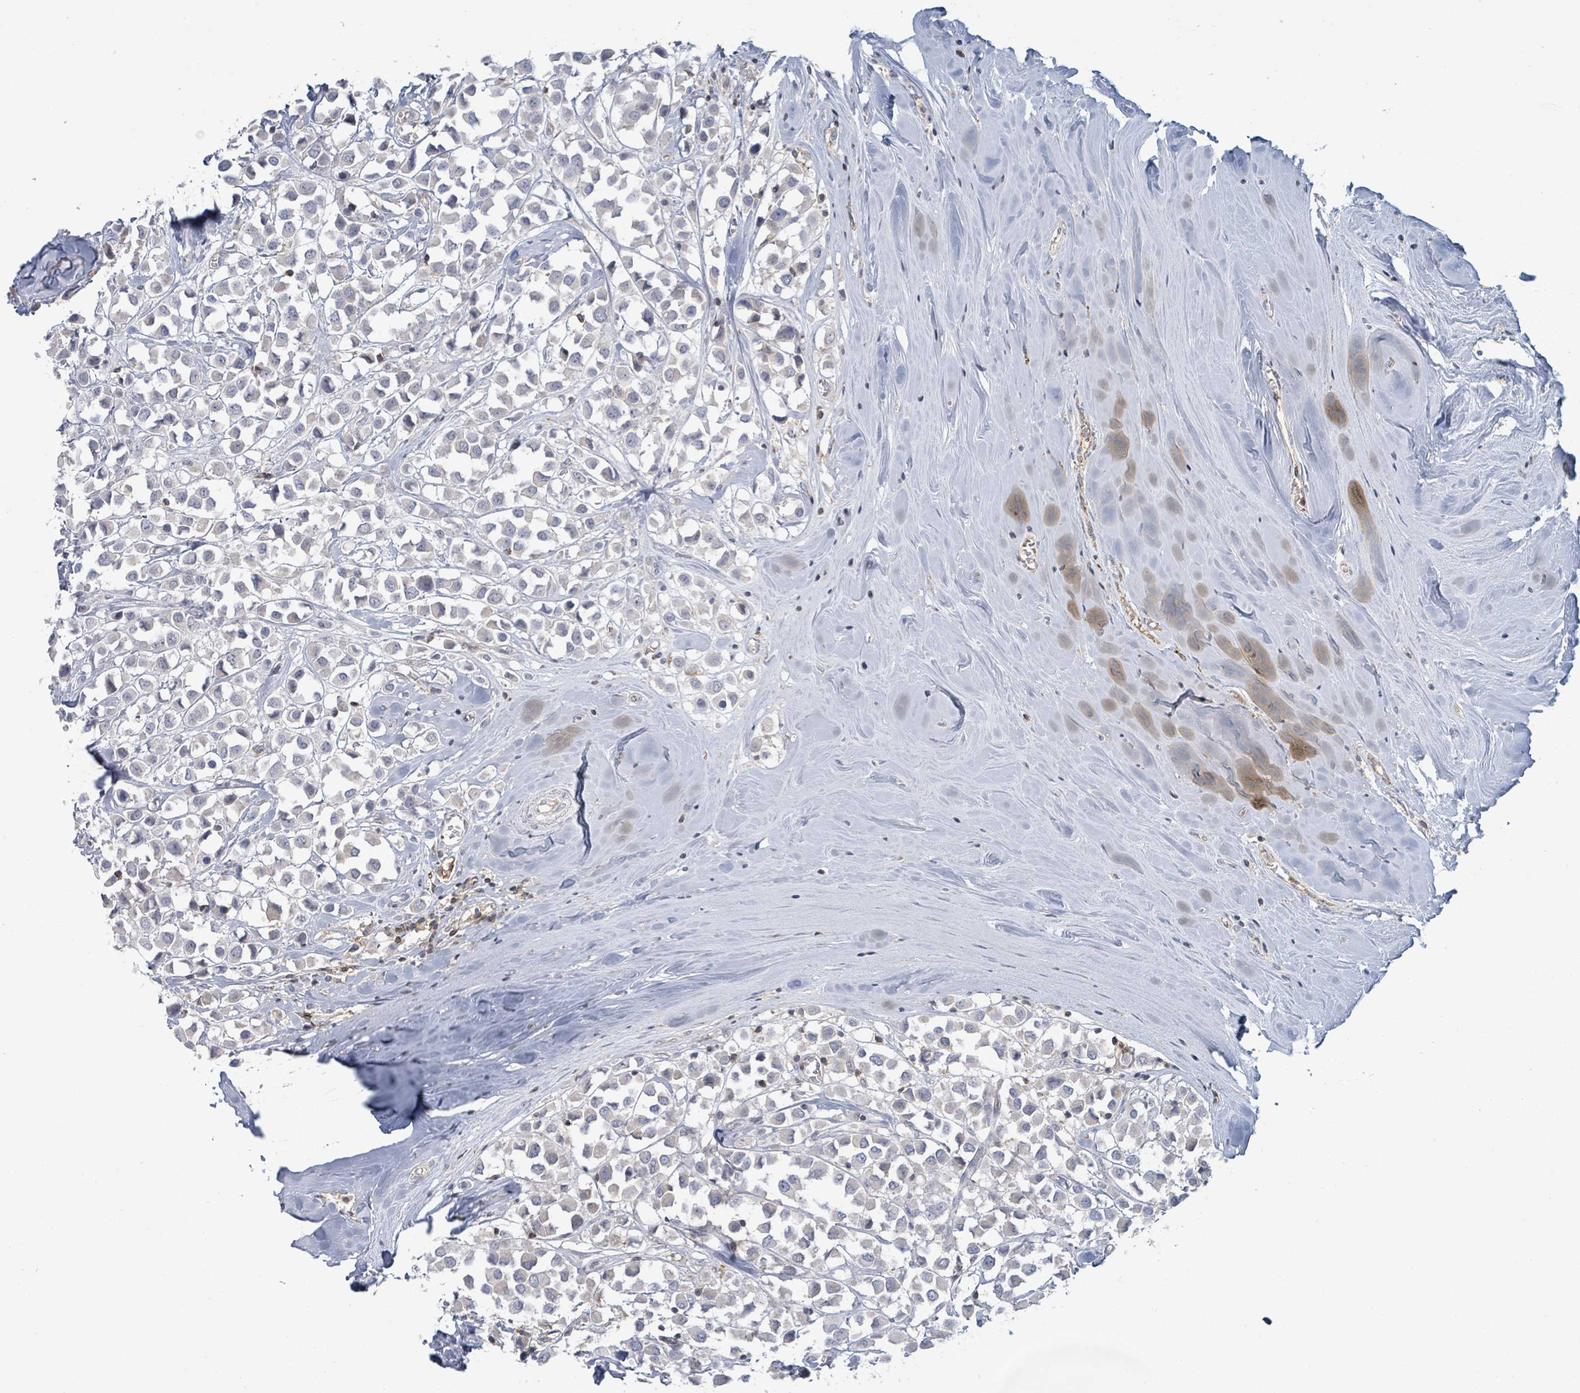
{"staining": {"intensity": "negative", "quantity": "none", "location": "none"}, "tissue": "breast cancer", "cell_type": "Tumor cells", "image_type": "cancer", "snomed": [{"axis": "morphology", "description": "Duct carcinoma"}, {"axis": "topography", "description": "Breast"}], "caption": "There is no significant staining in tumor cells of breast invasive ductal carcinoma. Nuclei are stained in blue.", "gene": "TNFRSF14", "patient": {"sex": "female", "age": 61}}